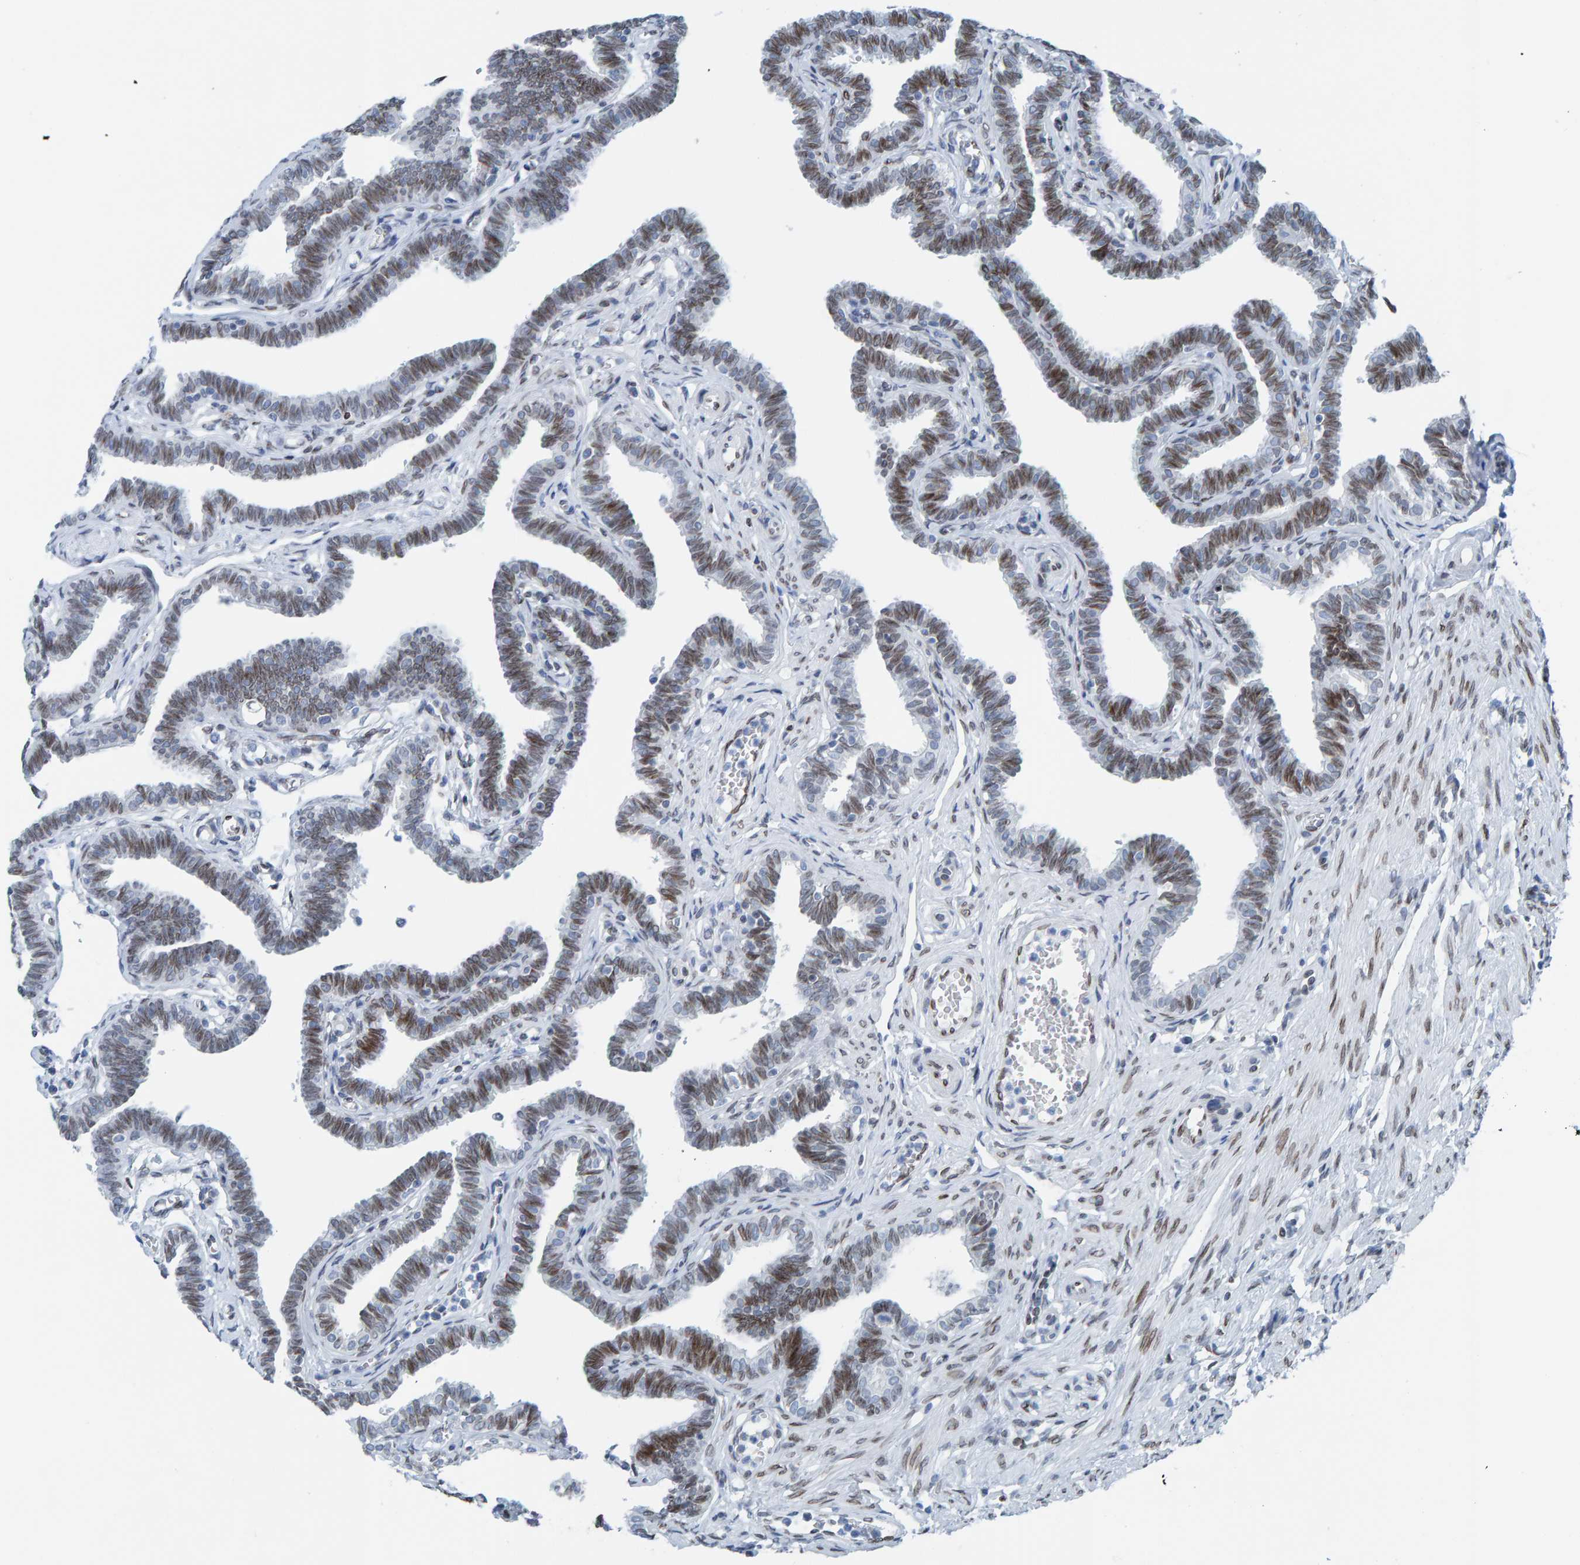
{"staining": {"intensity": "moderate", "quantity": "25%-75%", "location": "cytoplasmic/membranous,nuclear"}, "tissue": "fallopian tube", "cell_type": "Glandular cells", "image_type": "normal", "snomed": [{"axis": "morphology", "description": "Normal tissue, NOS"}, {"axis": "topography", "description": "Fallopian tube"}, {"axis": "topography", "description": "Ovary"}], "caption": "This histopathology image exhibits immunohistochemistry staining of unremarkable fallopian tube, with medium moderate cytoplasmic/membranous,nuclear positivity in about 25%-75% of glandular cells.", "gene": "LMNB2", "patient": {"sex": "female", "age": 23}}